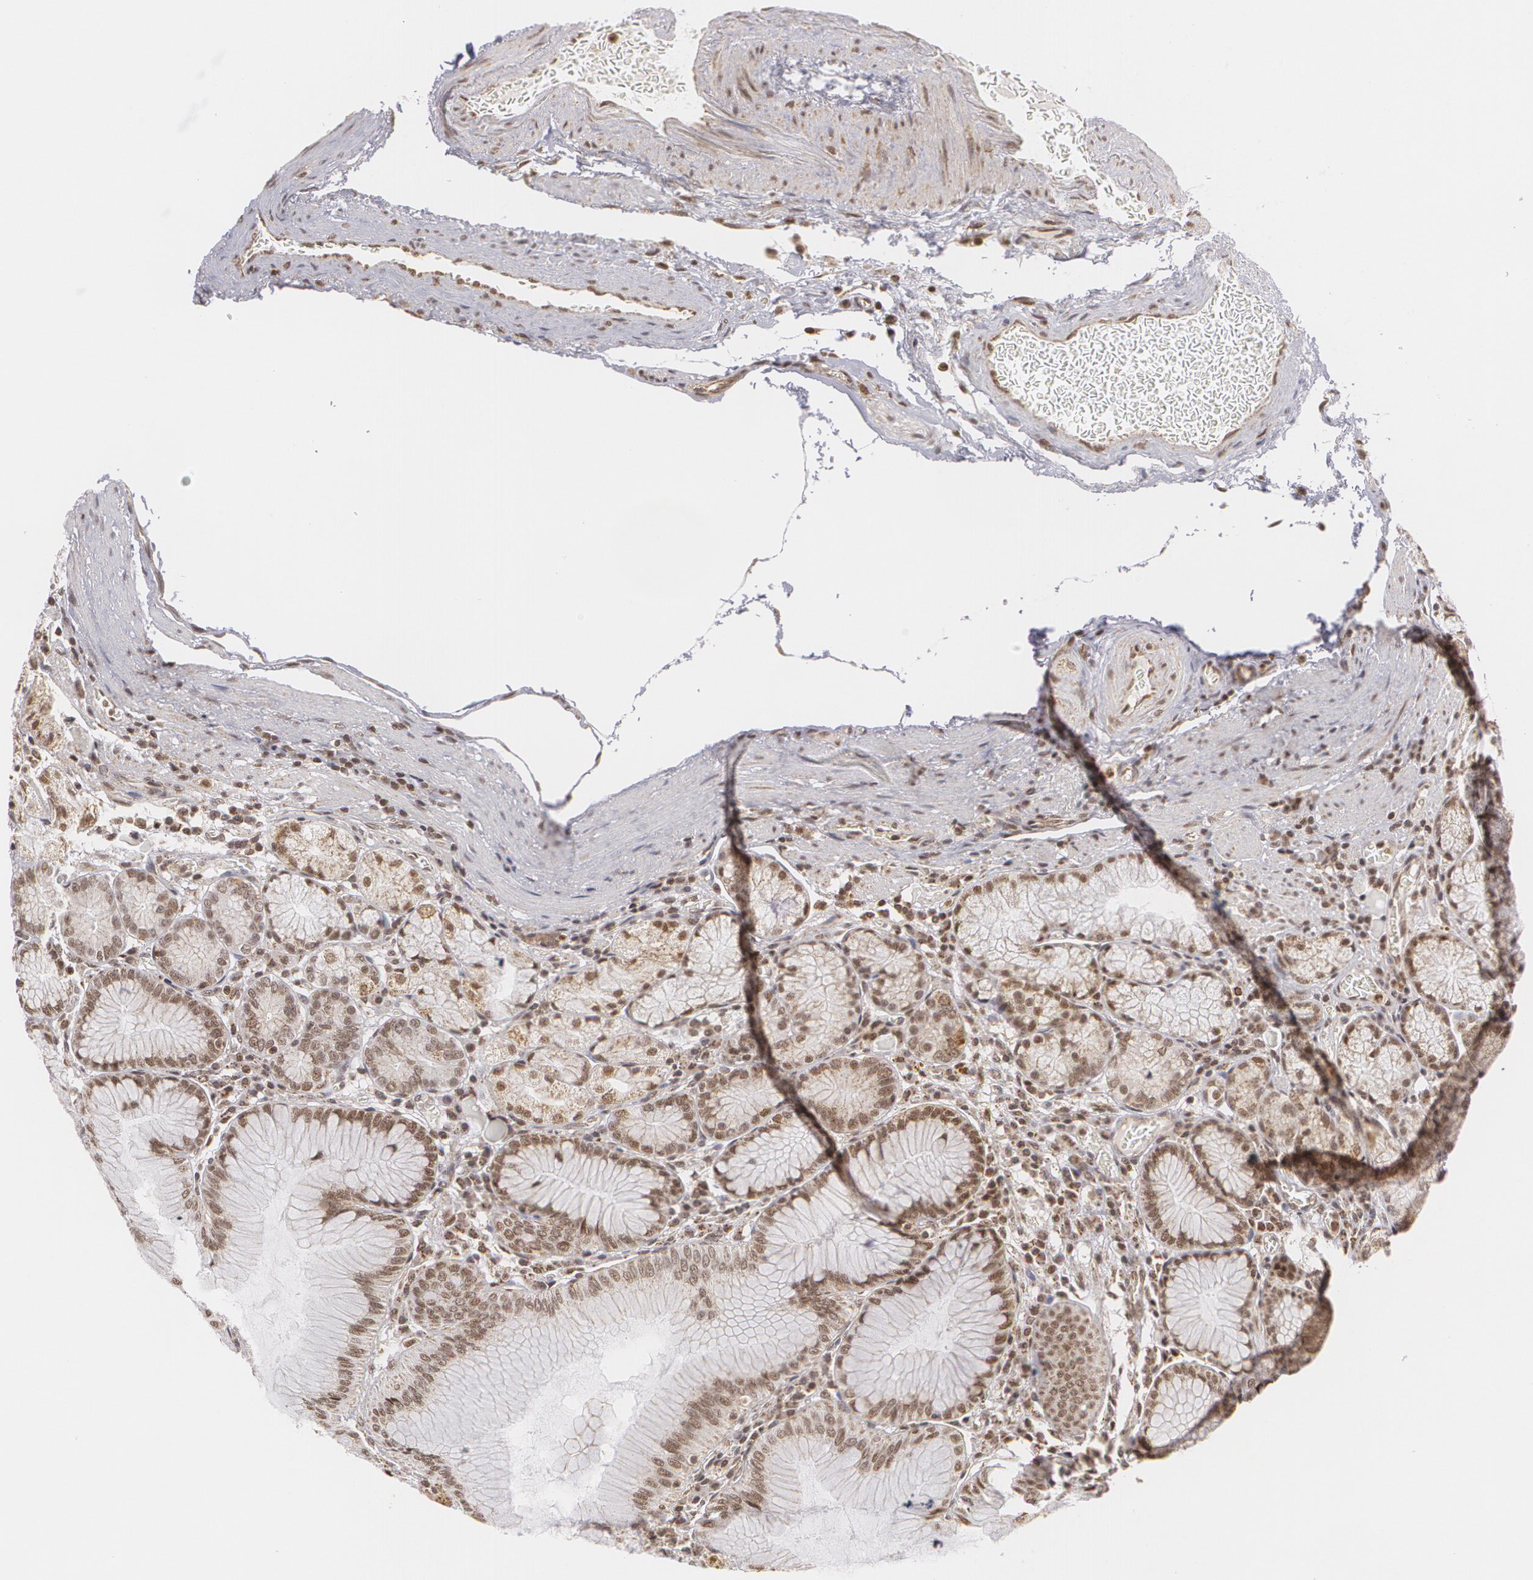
{"staining": {"intensity": "moderate", "quantity": ">75%", "location": "nuclear"}, "tissue": "stomach", "cell_type": "Glandular cells", "image_type": "normal", "snomed": [{"axis": "morphology", "description": "Normal tissue, NOS"}, {"axis": "topography", "description": "Stomach, lower"}], "caption": "This micrograph shows immunohistochemistry (IHC) staining of unremarkable stomach, with medium moderate nuclear staining in about >75% of glandular cells.", "gene": "MXD1", "patient": {"sex": "female", "age": 93}}